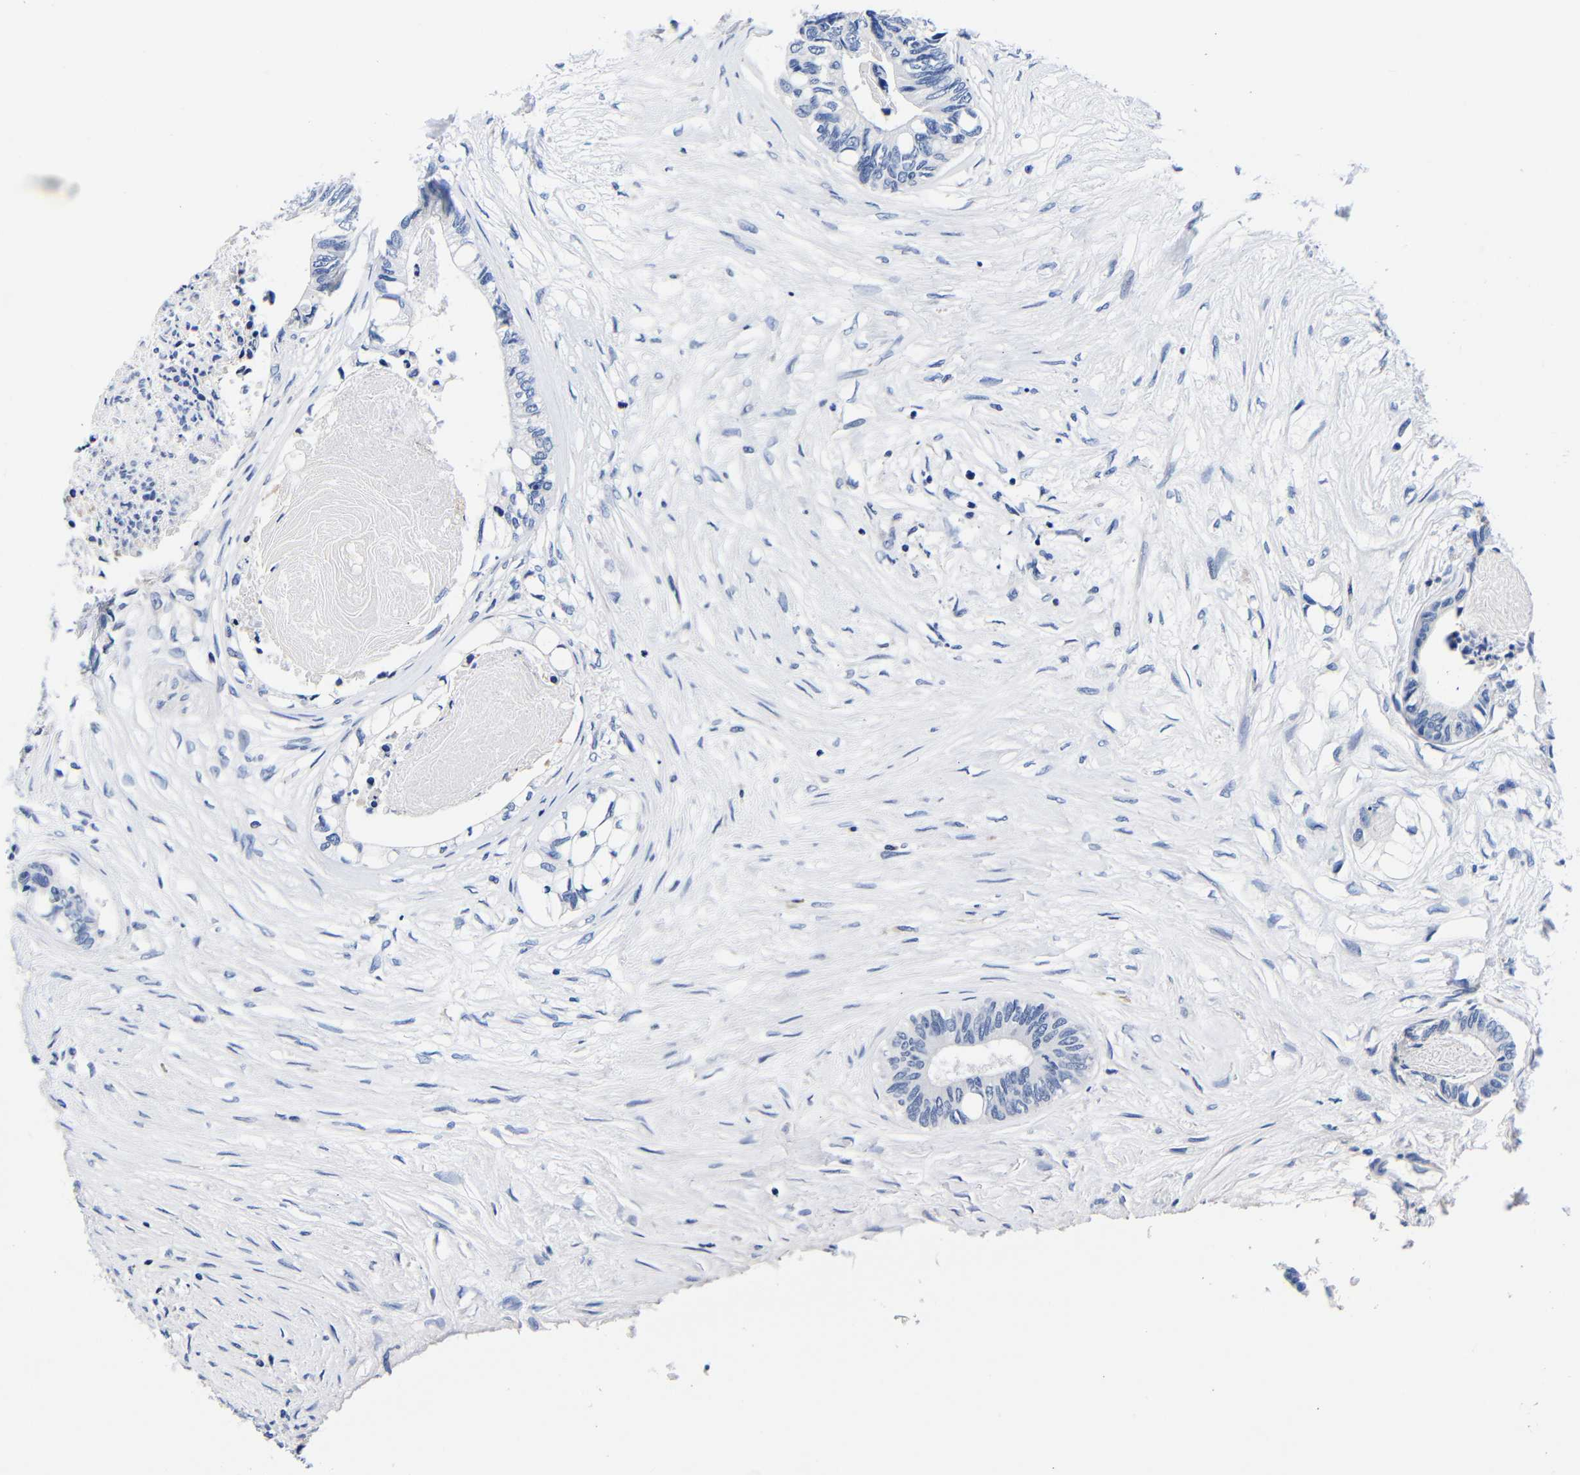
{"staining": {"intensity": "negative", "quantity": "none", "location": "none"}, "tissue": "colorectal cancer", "cell_type": "Tumor cells", "image_type": "cancer", "snomed": [{"axis": "morphology", "description": "Adenocarcinoma, NOS"}, {"axis": "topography", "description": "Rectum"}], "caption": "This micrograph is of adenocarcinoma (colorectal) stained with IHC to label a protein in brown with the nuclei are counter-stained blue. There is no staining in tumor cells.", "gene": "CLEC4G", "patient": {"sex": "male", "age": 63}}